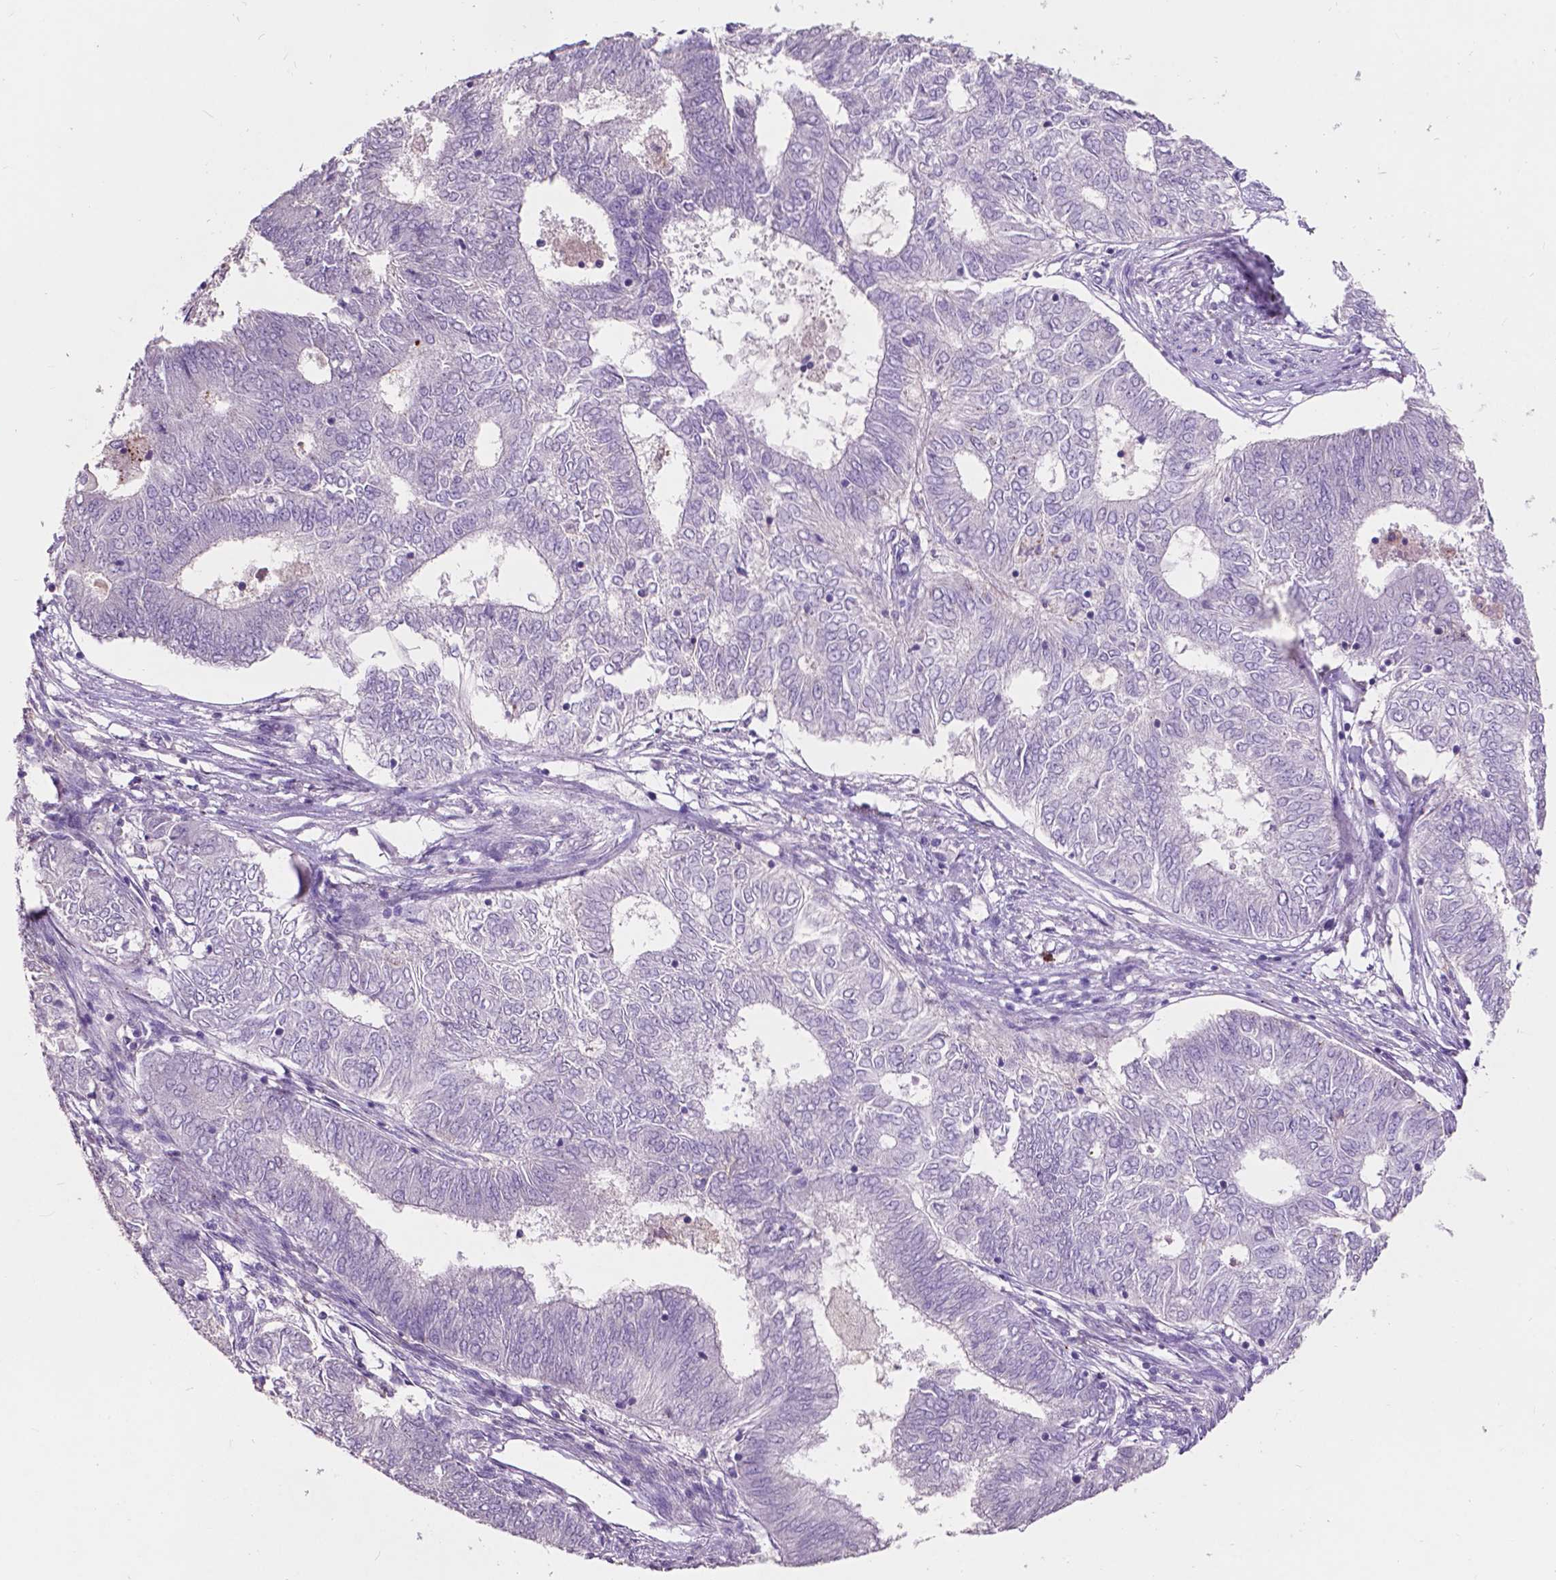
{"staining": {"intensity": "negative", "quantity": "none", "location": "none"}, "tissue": "endometrial cancer", "cell_type": "Tumor cells", "image_type": "cancer", "snomed": [{"axis": "morphology", "description": "Adenocarcinoma, NOS"}, {"axis": "topography", "description": "Endometrium"}], "caption": "The micrograph demonstrates no staining of tumor cells in endometrial cancer.", "gene": "PLSCR1", "patient": {"sex": "female", "age": 62}}